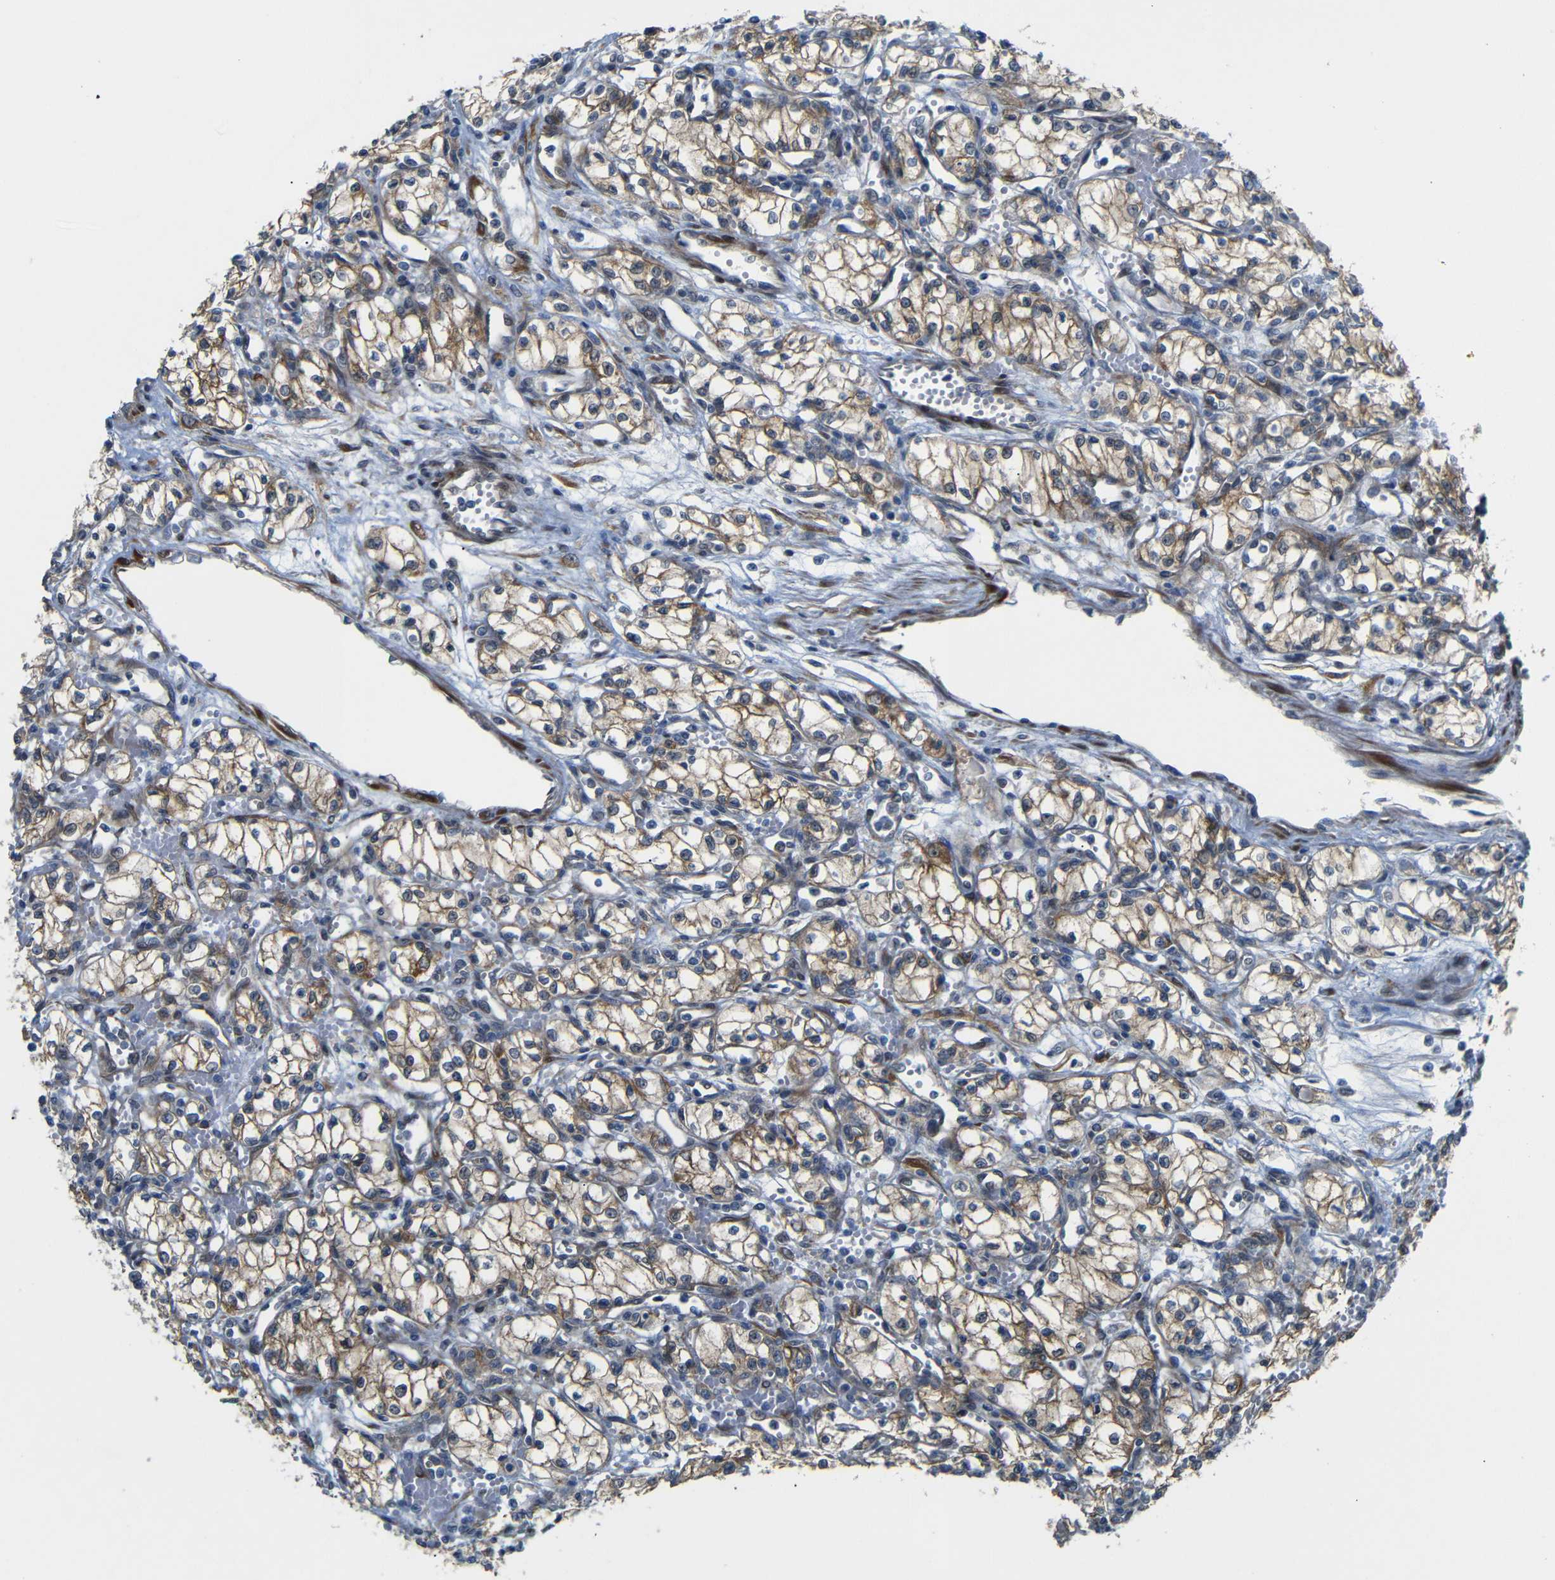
{"staining": {"intensity": "moderate", "quantity": ">75%", "location": "cytoplasmic/membranous"}, "tissue": "renal cancer", "cell_type": "Tumor cells", "image_type": "cancer", "snomed": [{"axis": "morphology", "description": "Normal tissue, NOS"}, {"axis": "morphology", "description": "Adenocarcinoma, NOS"}, {"axis": "topography", "description": "Kidney"}], "caption": "Moderate cytoplasmic/membranous staining is present in approximately >75% of tumor cells in renal cancer (adenocarcinoma).", "gene": "P3H2", "patient": {"sex": "male", "age": 59}}